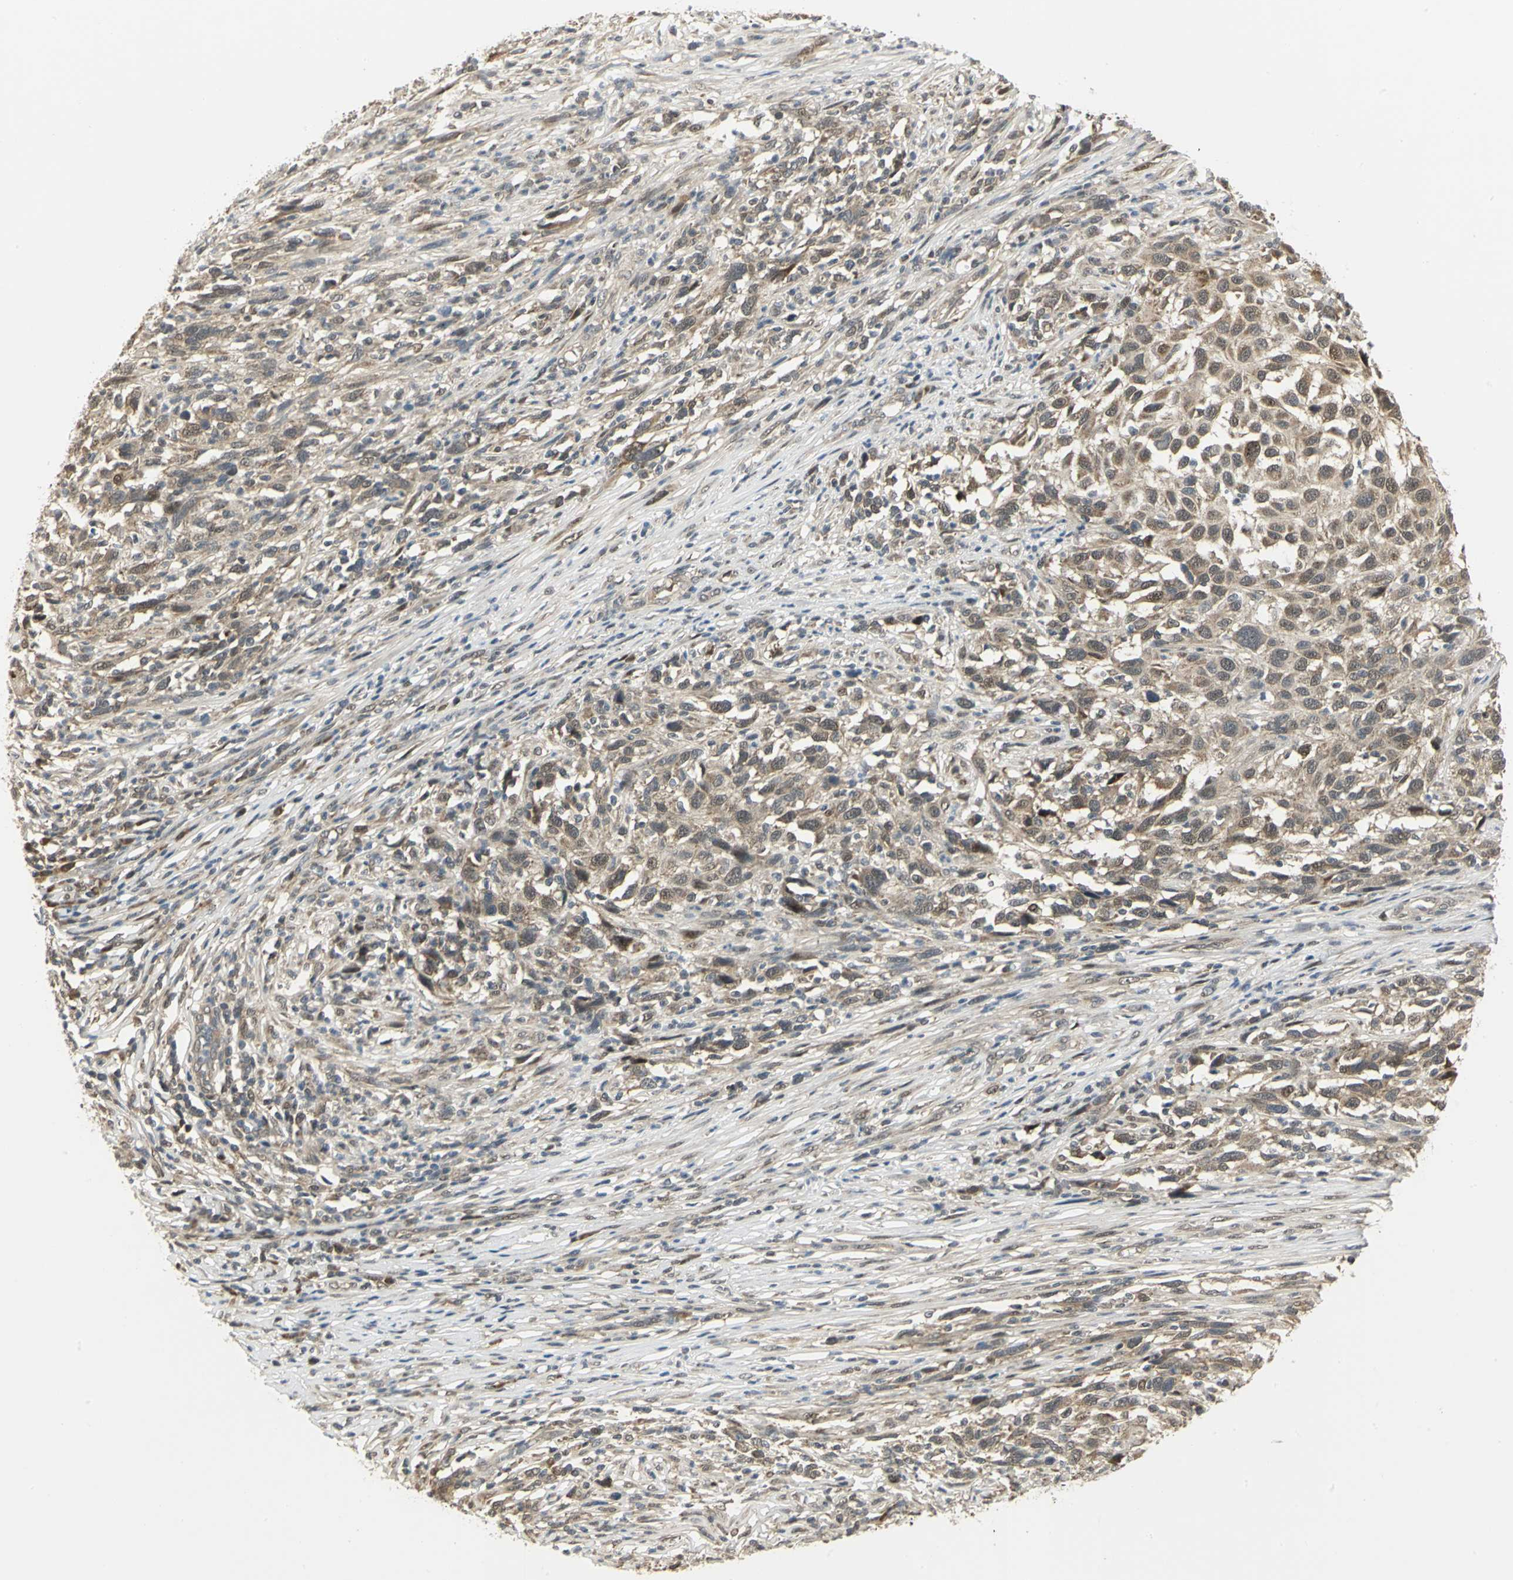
{"staining": {"intensity": "moderate", "quantity": ">75%", "location": "cytoplasmic/membranous"}, "tissue": "melanoma", "cell_type": "Tumor cells", "image_type": "cancer", "snomed": [{"axis": "morphology", "description": "Malignant melanoma, Metastatic site"}, {"axis": "topography", "description": "Lymph node"}], "caption": "High-magnification brightfield microscopy of malignant melanoma (metastatic site) stained with DAB (brown) and counterstained with hematoxylin (blue). tumor cells exhibit moderate cytoplasmic/membranous positivity is appreciated in about>75% of cells.", "gene": "PSMC4", "patient": {"sex": "male", "age": 61}}